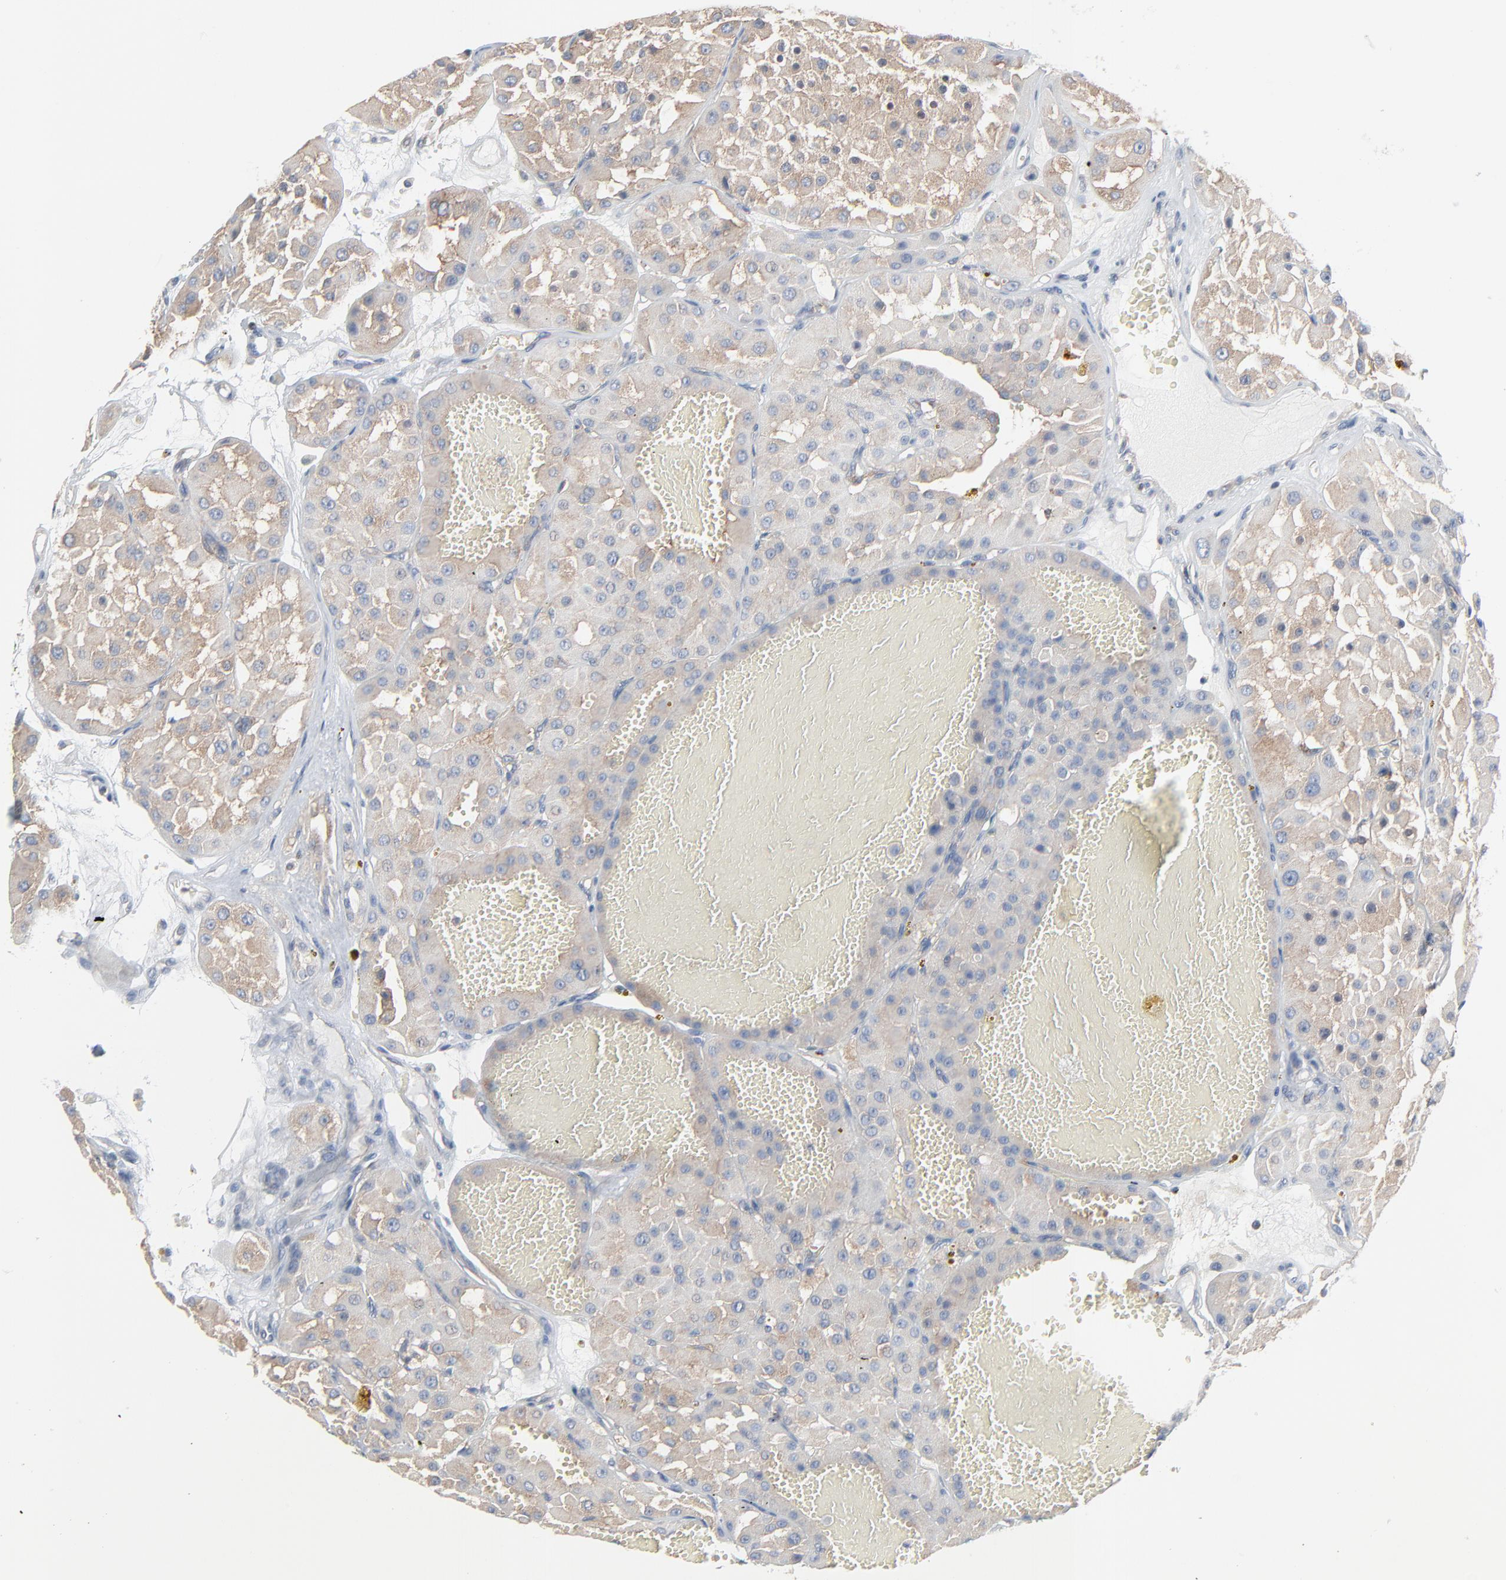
{"staining": {"intensity": "weak", "quantity": "25%-75%", "location": "cytoplasmic/membranous"}, "tissue": "renal cancer", "cell_type": "Tumor cells", "image_type": "cancer", "snomed": [{"axis": "morphology", "description": "Adenocarcinoma, uncertain malignant potential"}, {"axis": "topography", "description": "Kidney"}], "caption": "Immunohistochemistry (IHC) of renal adenocarcinoma,  uncertain malignant potential shows low levels of weak cytoplasmic/membranous expression in approximately 25%-75% of tumor cells. (brown staining indicates protein expression, while blue staining denotes nuclei).", "gene": "OPTN", "patient": {"sex": "male", "age": 63}}